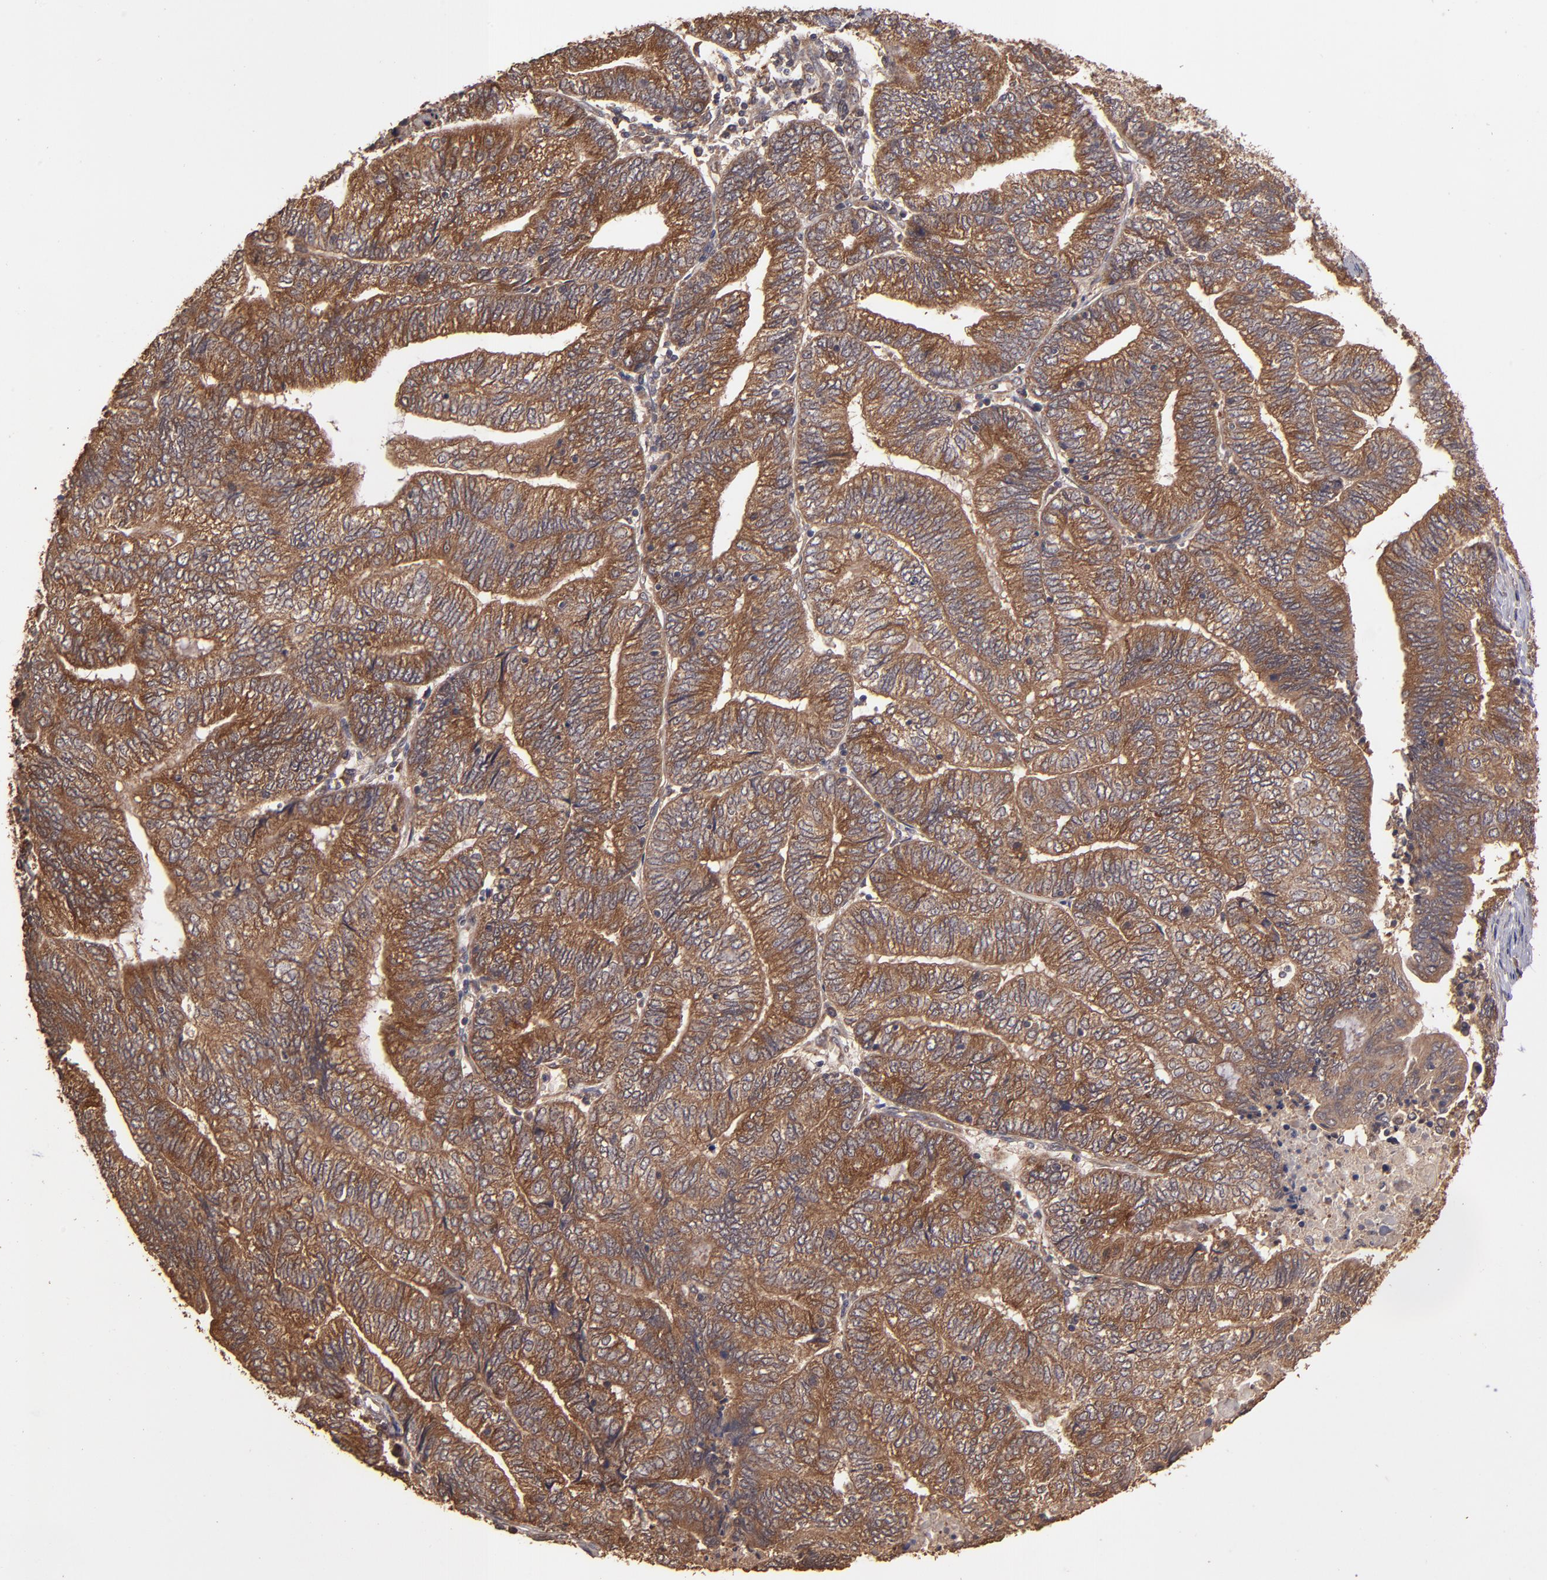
{"staining": {"intensity": "strong", "quantity": ">75%", "location": "cytoplasmic/membranous"}, "tissue": "endometrial cancer", "cell_type": "Tumor cells", "image_type": "cancer", "snomed": [{"axis": "morphology", "description": "Adenocarcinoma, NOS"}, {"axis": "topography", "description": "Uterus"}, {"axis": "topography", "description": "Endometrium"}], "caption": "Endometrial adenocarcinoma stained with a brown dye exhibits strong cytoplasmic/membranous positive positivity in approximately >75% of tumor cells.", "gene": "TXNDC16", "patient": {"sex": "female", "age": 70}}